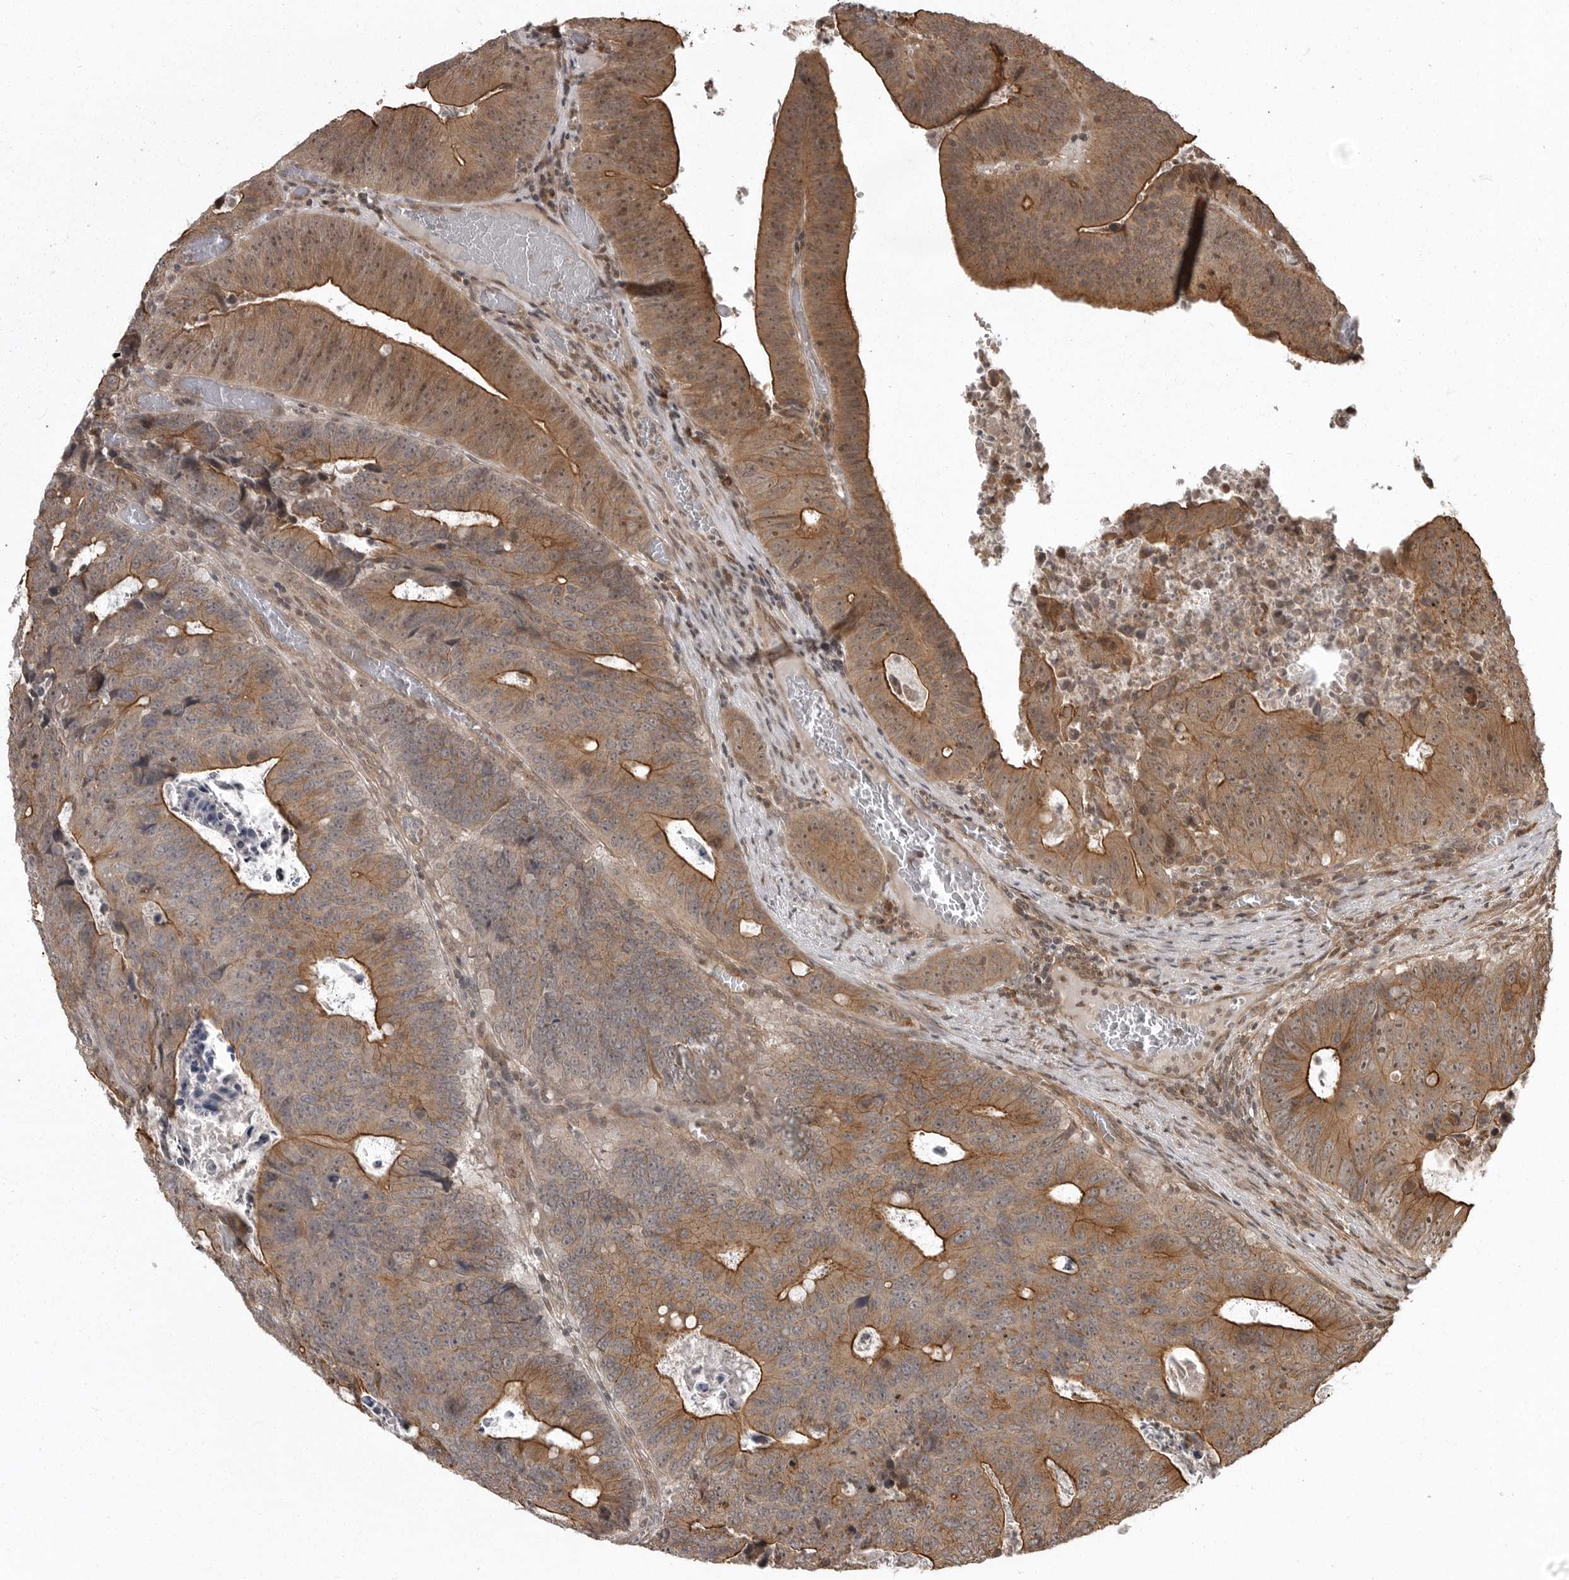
{"staining": {"intensity": "moderate", "quantity": ">75%", "location": "cytoplasmic/membranous"}, "tissue": "colorectal cancer", "cell_type": "Tumor cells", "image_type": "cancer", "snomed": [{"axis": "morphology", "description": "Adenocarcinoma, NOS"}, {"axis": "topography", "description": "Colon"}], "caption": "Immunohistochemistry image of neoplastic tissue: colorectal cancer (adenocarcinoma) stained using immunohistochemistry reveals medium levels of moderate protein expression localized specifically in the cytoplasmic/membranous of tumor cells, appearing as a cytoplasmic/membranous brown color.", "gene": "DNAJC8", "patient": {"sex": "male", "age": 87}}